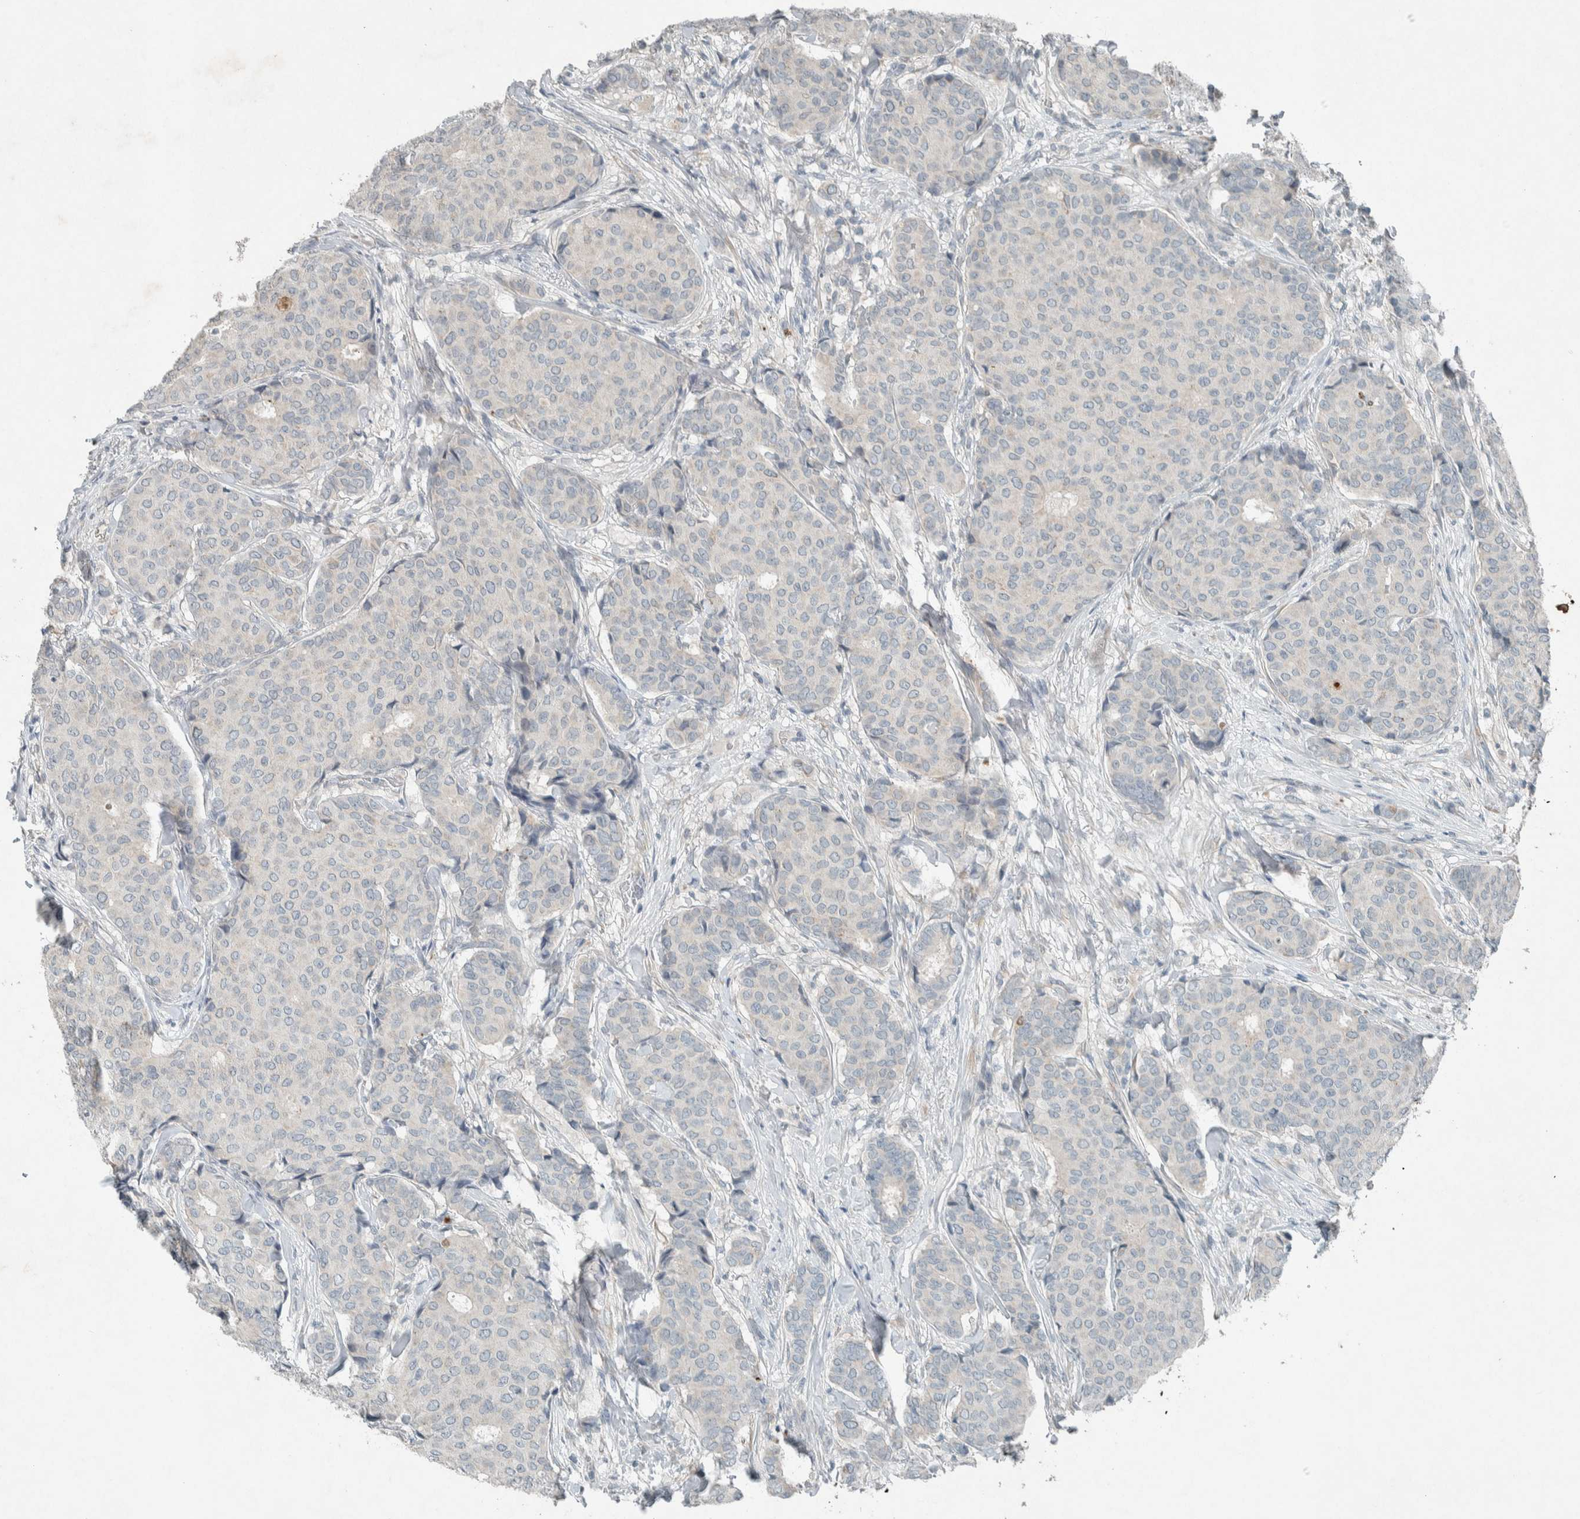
{"staining": {"intensity": "negative", "quantity": "none", "location": "none"}, "tissue": "breast cancer", "cell_type": "Tumor cells", "image_type": "cancer", "snomed": [{"axis": "morphology", "description": "Duct carcinoma"}, {"axis": "topography", "description": "Breast"}], "caption": "The image demonstrates no significant positivity in tumor cells of breast cancer.", "gene": "CERCAM", "patient": {"sex": "female", "age": 75}}